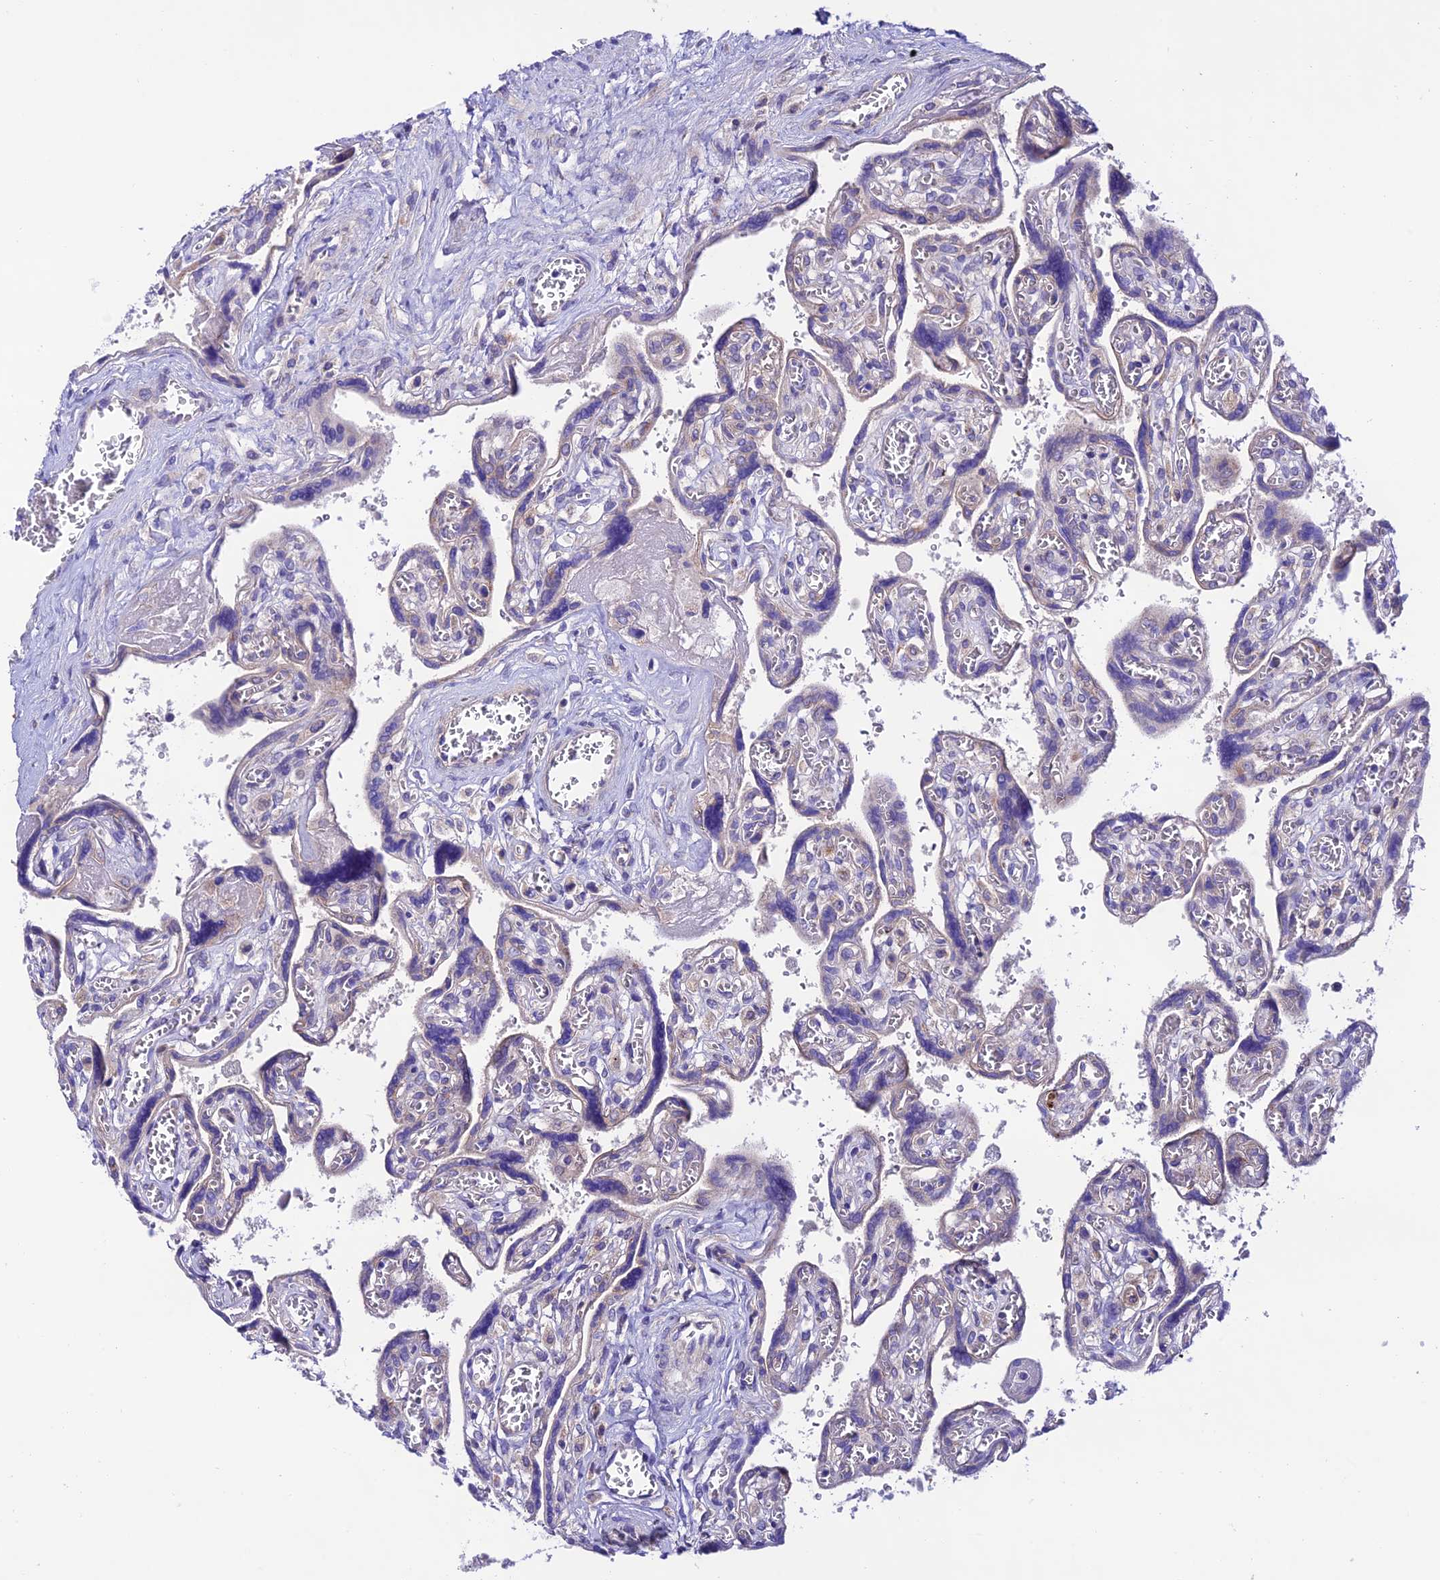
{"staining": {"intensity": "moderate", "quantity": "25%-75%", "location": "cytoplasmic/membranous"}, "tissue": "placenta", "cell_type": "Trophoblastic cells", "image_type": "normal", "snomed": [{"axis": "morphology", "description": "Normal tissue, NOS"}, {"axis": "topography", "description": "Placenta"}], "caption": "A brown stain shows moderate cytoplasmic/membranous staining of a protein in trophoblastic cells of benign placenta. (DAB IHC with brightfield microscopy, high magnification).", "gene": "LACTB2", "patient": {"sex": "female", "age": 39}}